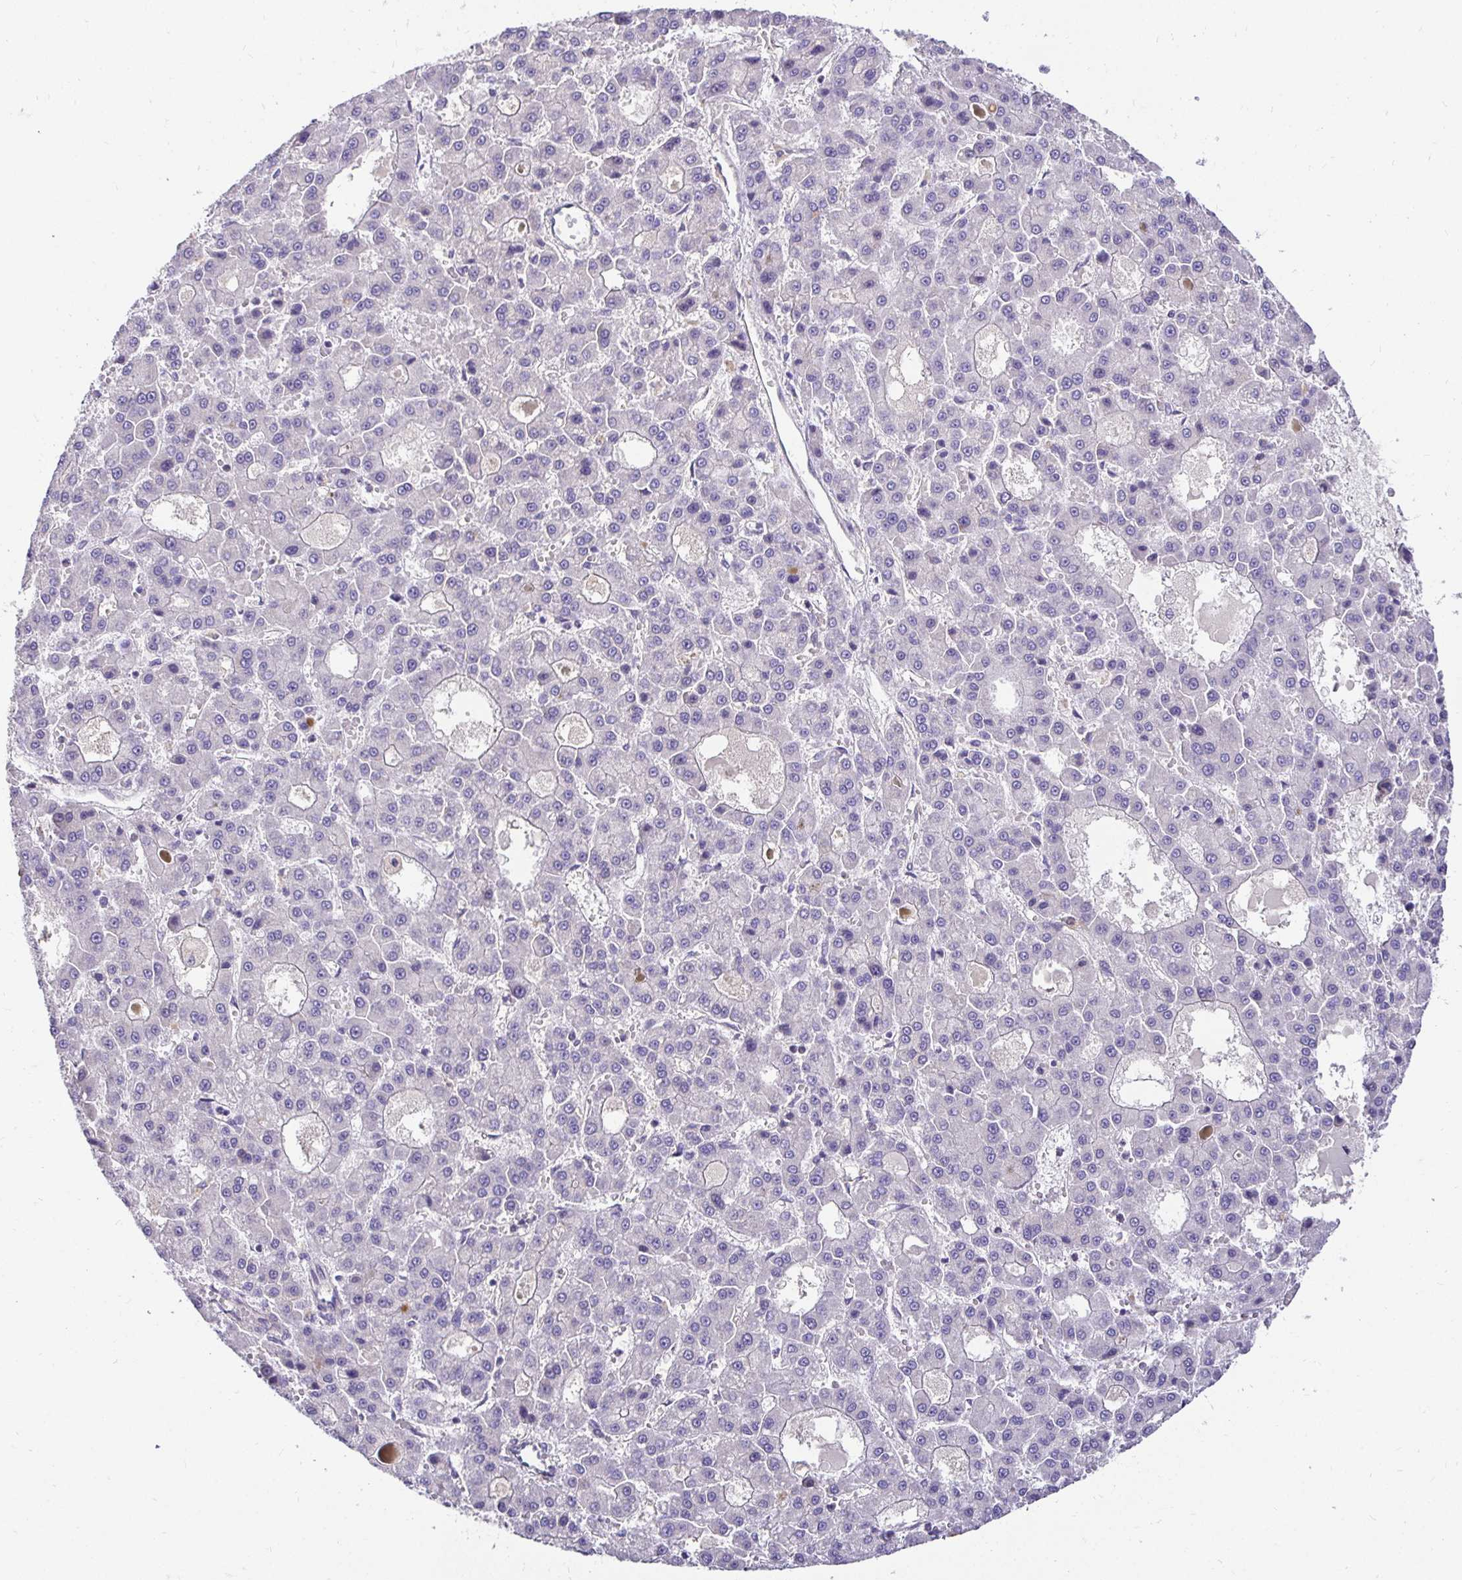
{"staining": {"intensity": "negative", "quantity": "none", "location": "none"}, "tissue": "liver cancer", "cell_type": "Tumor cells", "image_type": "cancer", "snomed": [{"axis": "morphology", "description": "Carcinoma, Hepatocellular, NOS"}, {"axis": "topography", "description": "Liver"}], "caption": "This is an IHC histopathology image of human liver cancer. There is no positivity in tumor cells.", "gene": "SLC9A1", "patient": {"sex": "male", "age": 70}}